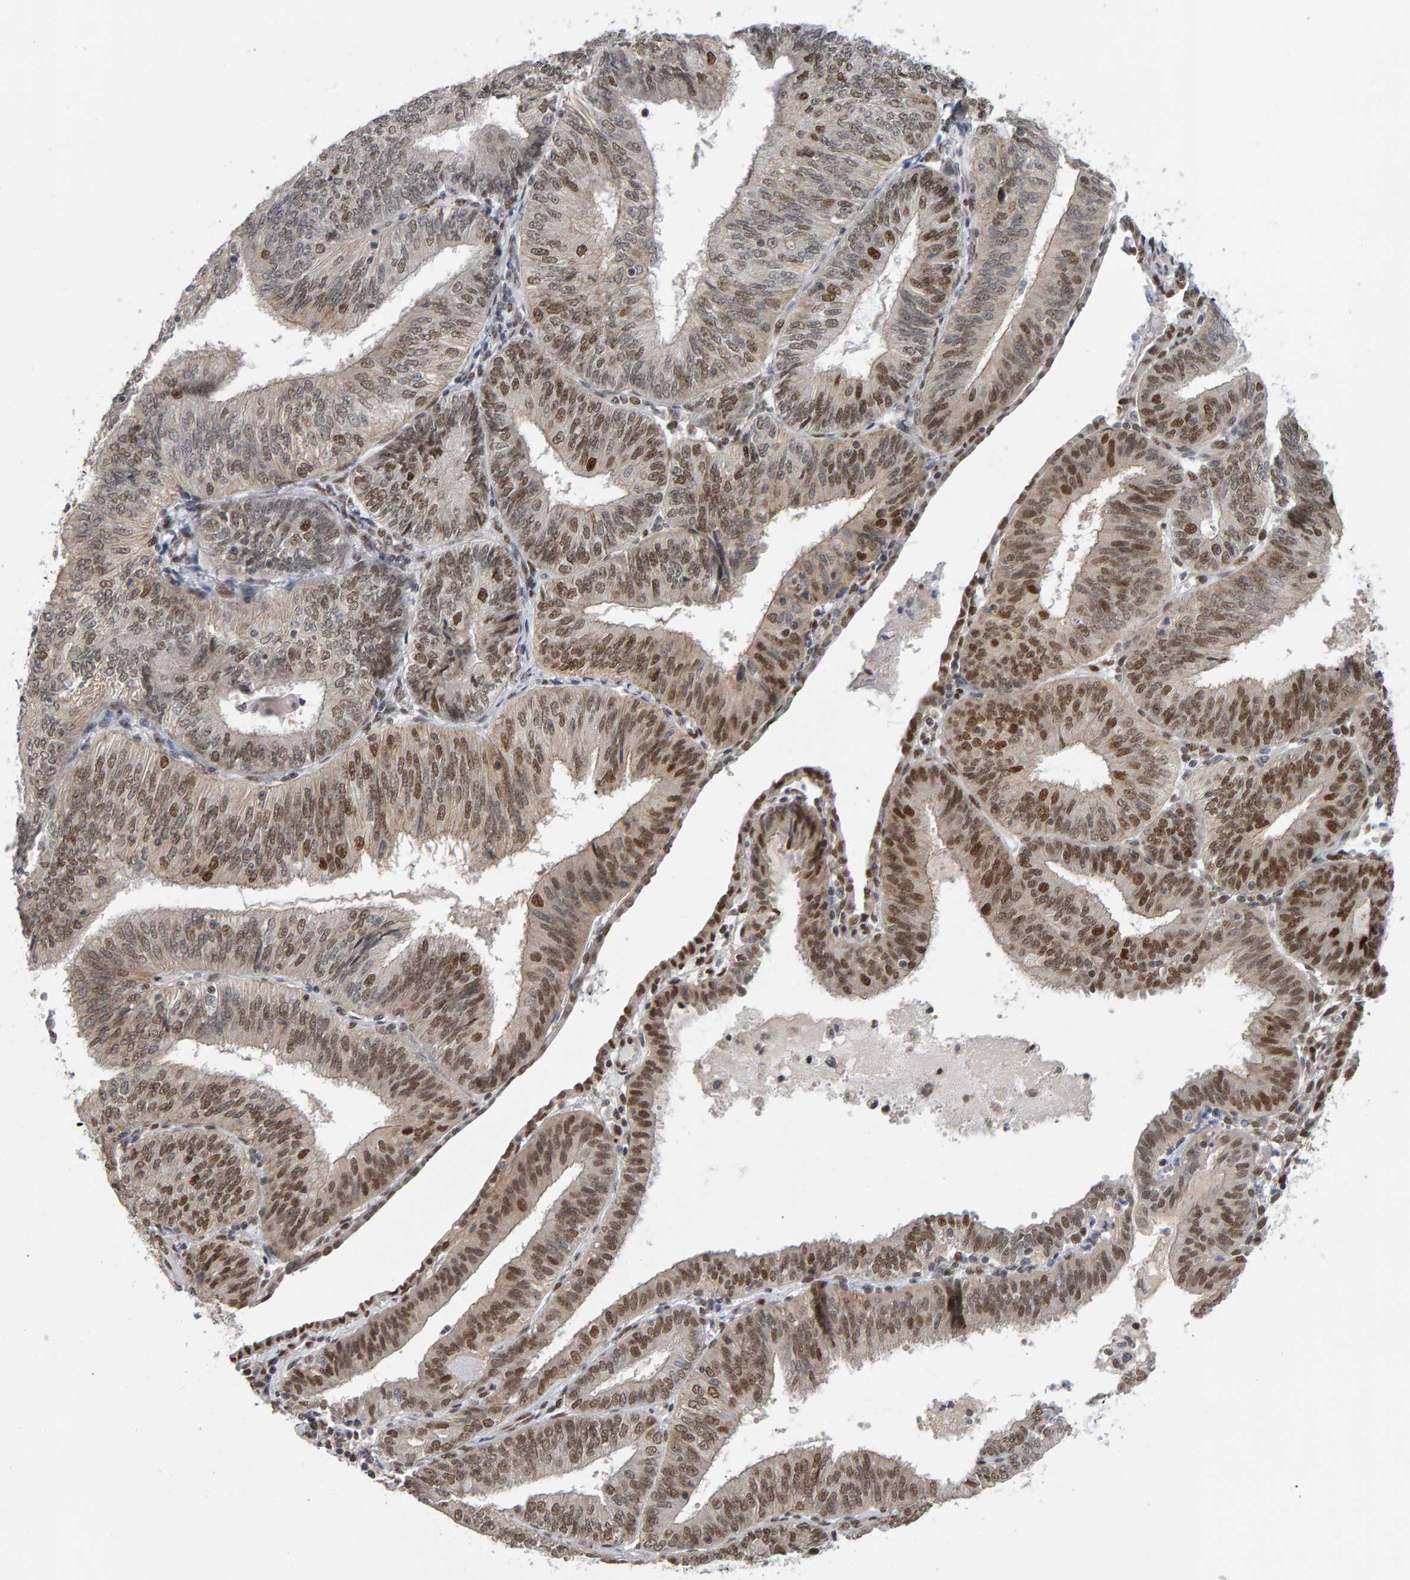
{"staining": {"intensity": "moderate", "quantity": ">75%", "location": "nuclear"}, "tissue": "endometrial cancer", "cell_type": "Tumor cells", "image_type": "cancer", "snomed": [{"axis": "morphology", "description": "Adenocarcinoma, NOS"}, {"axis": "topography", "description": "Endometrium"}], "caption": "A high-resolution image shows immunohistochemistry staining of adenocarcinoma (endometrial), which reveals moderate nuclear expression in approximately >75% of tumor cells.", "gene": "ATF7IP", "patient": {"sex": "female", "age": 58}}